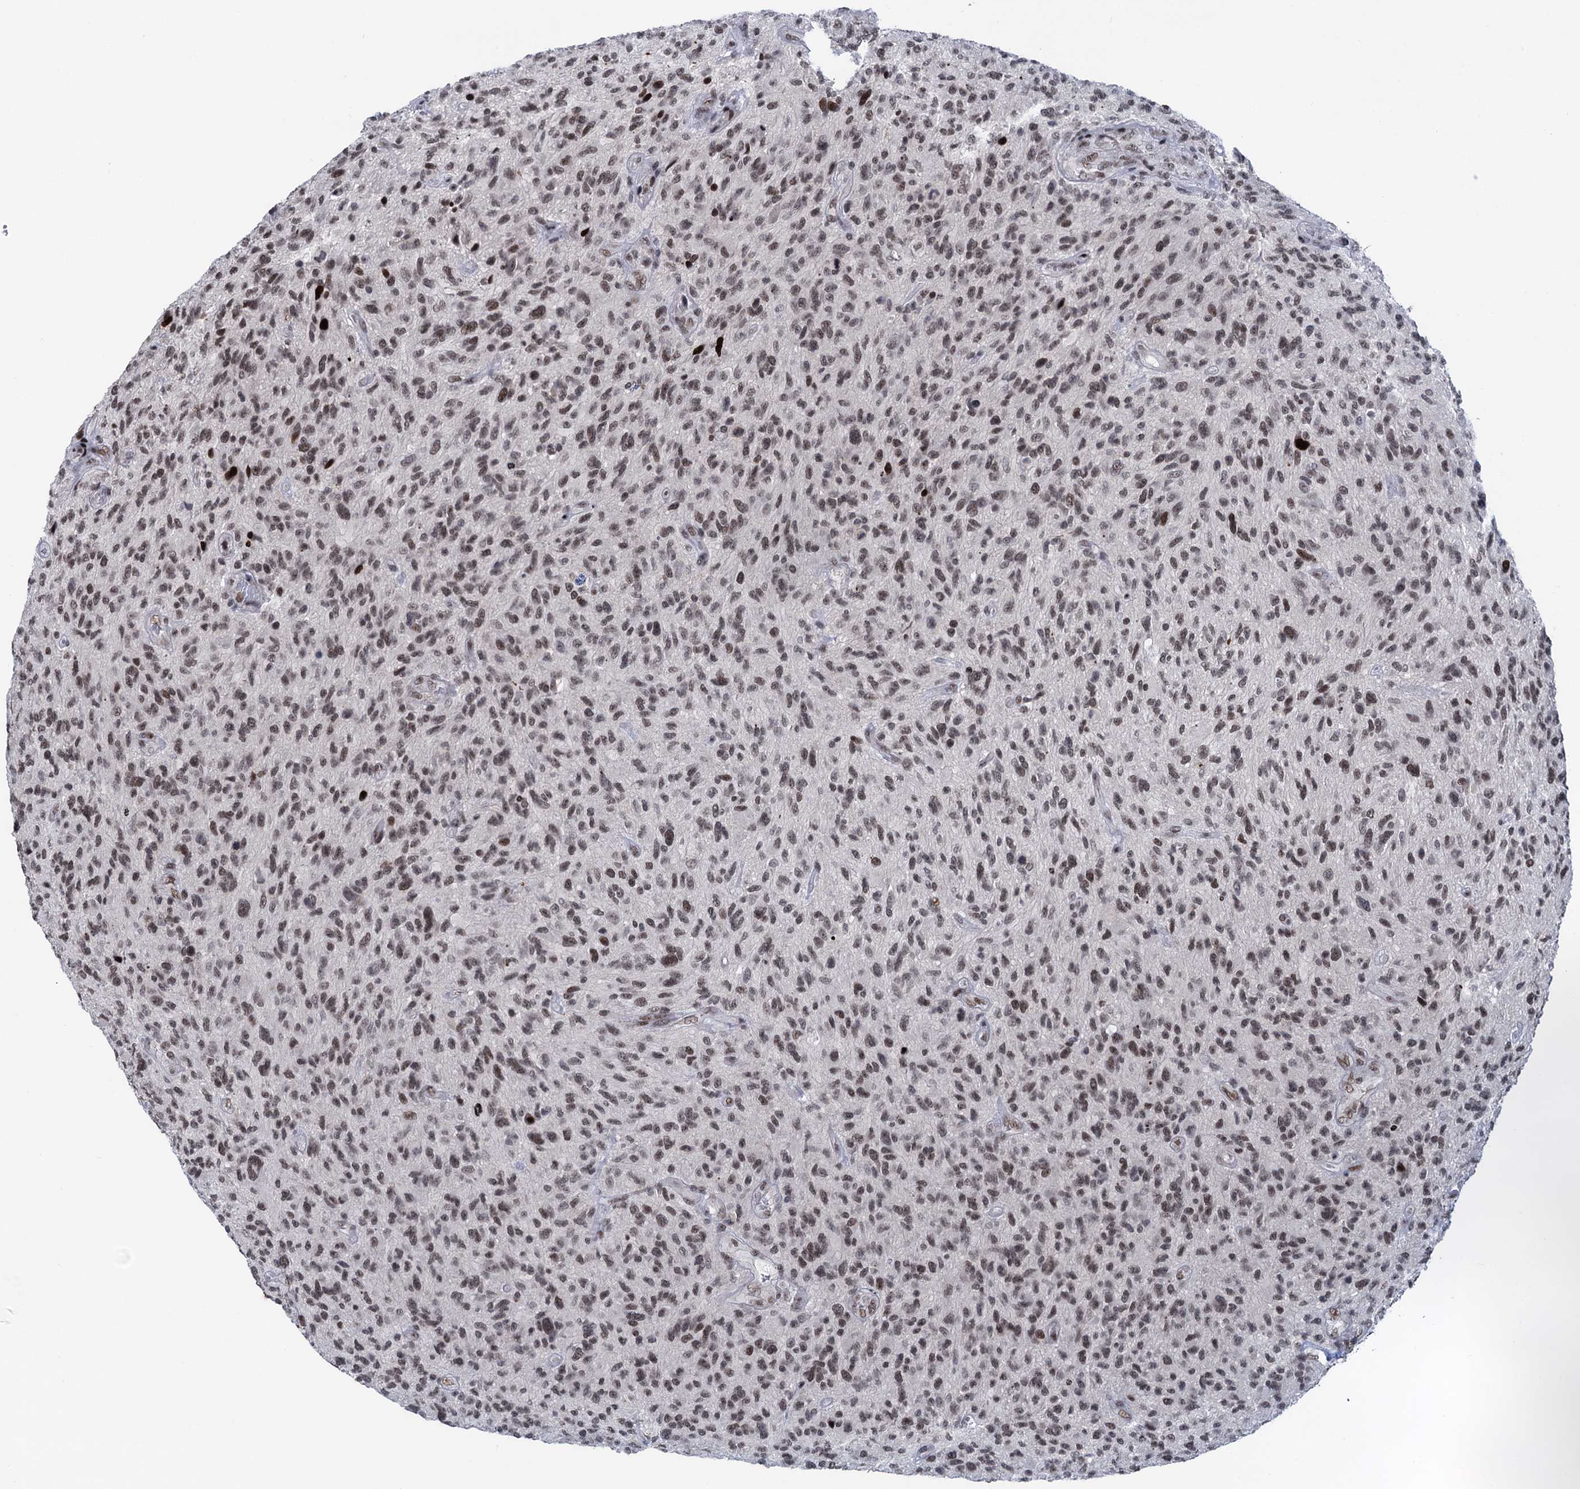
{"staining": {"intensity": "moderate", "quantity": ">75%", "location": "nuclear"}, "tissue": "glioma", "cell_type": "Tumor cells", "image_type": "cancer", "snomed": [{"axis": "morphology", "description": "Glioma, malignant, High grade"}, {"axis": "topography", "description": "Brain"}], "caption": "A medium amount of moderate nuclear staining is present in about >75% of tumor cells in glioma tissue.", "gene": "ZCCHC10", "patient": {"sex": "male", "age": 47}}